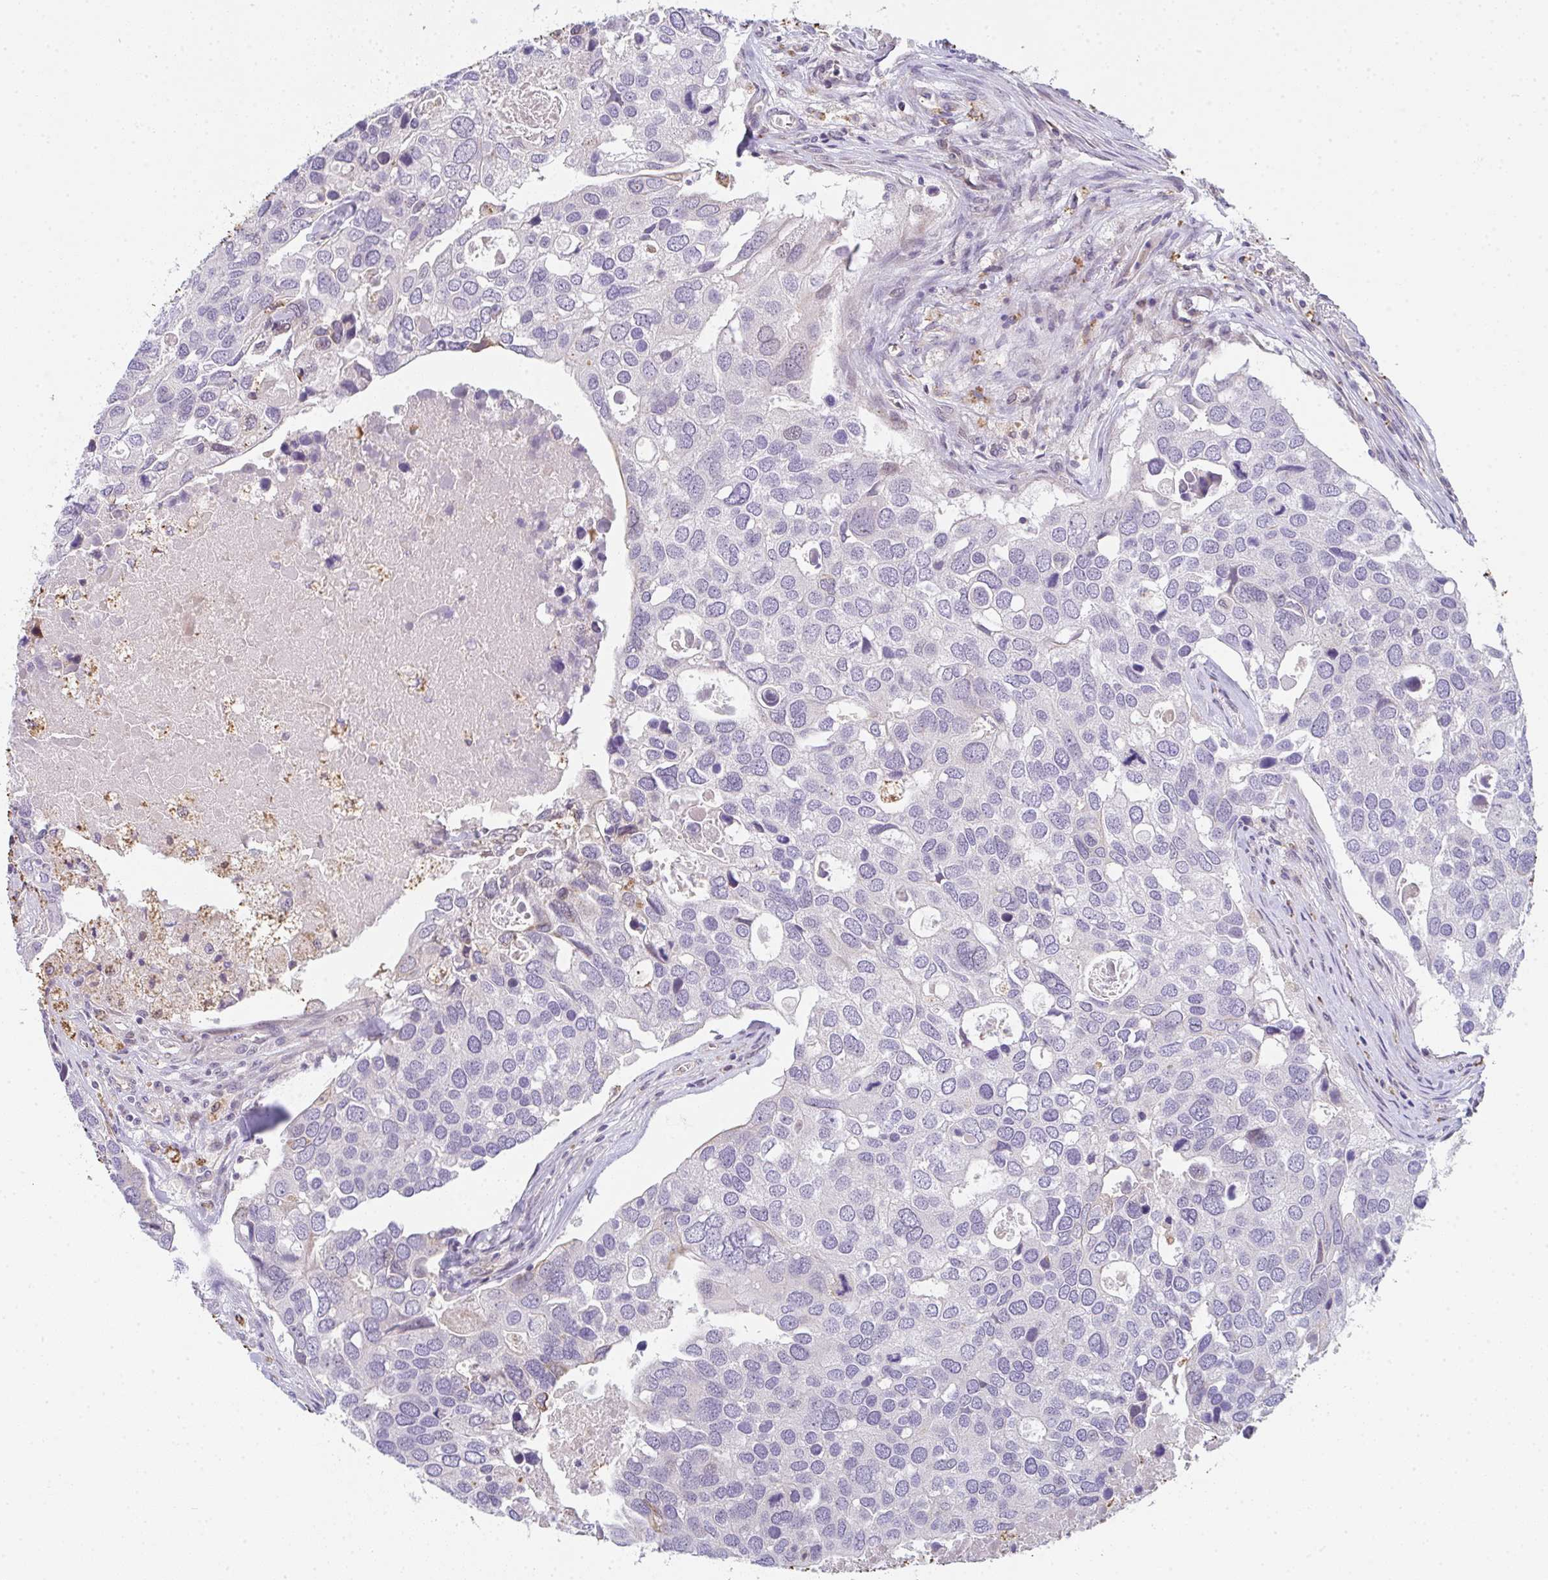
{"staining": {"intensity": "negative", "quantity": "none", "location": "none"}, "tissue": "breast cancer", "cell_type": "Tumor cells", "image_type": "cancer", "snomed": [{"axis": "morphology", "description": "Duct carcinoma"}, {"axis": "topography", "description": "Breast"}], "caption": "Immunohistochemistry (IHC) of human breast cancer demonstrates no staining in tumor cells.", "gene": "TNFRSF10A", "patient": {"sex": "female", "age": 83}}